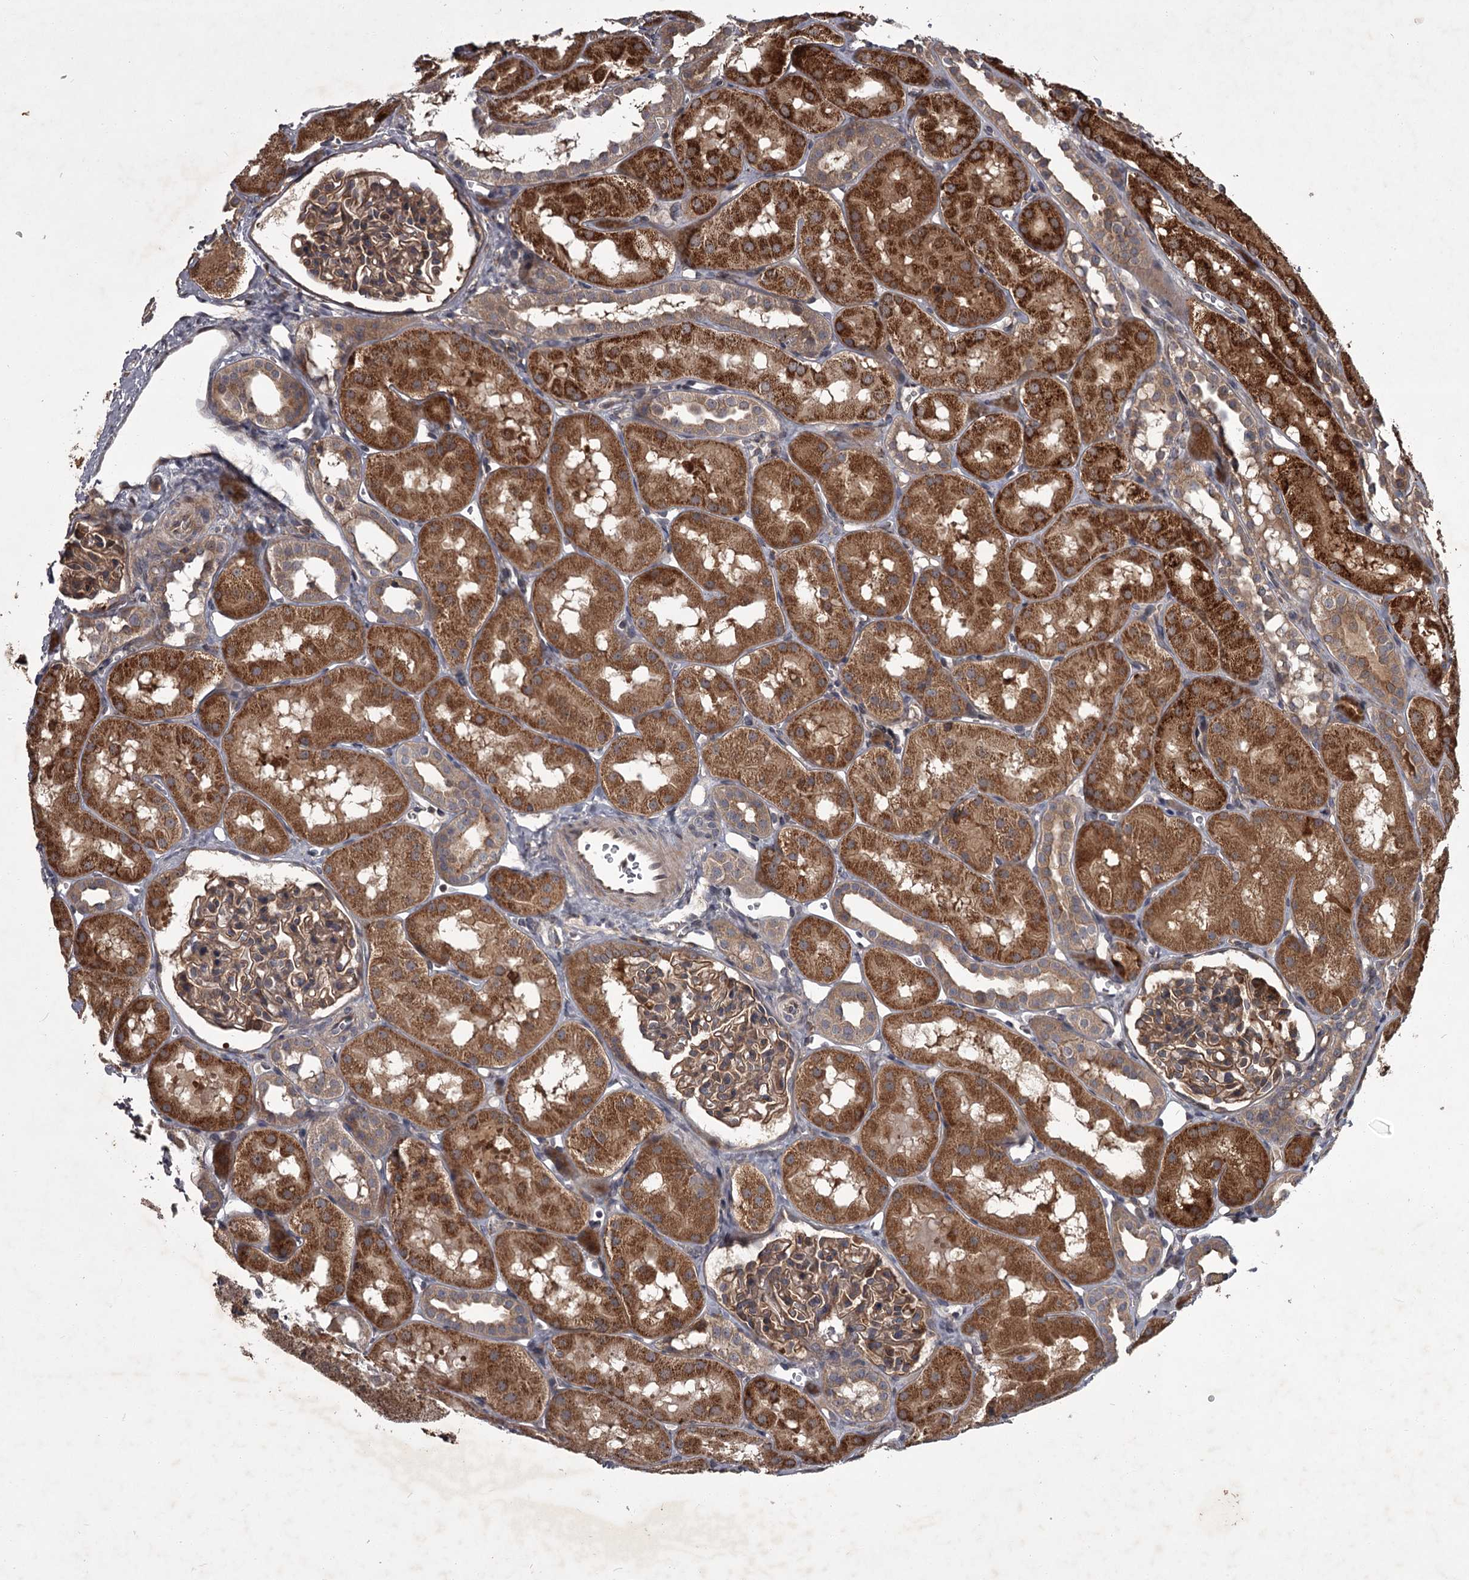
{"staining": {"intensity": "moderate", "quantity": ">75%", "location": "cytoplasmic/membranous"}, "tissue": "kidney", "cell_type": "Cells in glomeruli", "image_type": "normal", "snomed": [{"axis": "morphology", "description": "Normal tissue, NOS"}, {"axis": "topography", "description": "Kidney"}, {"axis": "topography", "description": "Urinary bladder"}], "caption": "This is a histology image of IHC staining of normal kidney, which shows moderate staining in the cytoplasmic/membranous of cells in glomeruli.", "gene": "UNC93B1", "patient": {"sex": "male", "age": 16}}